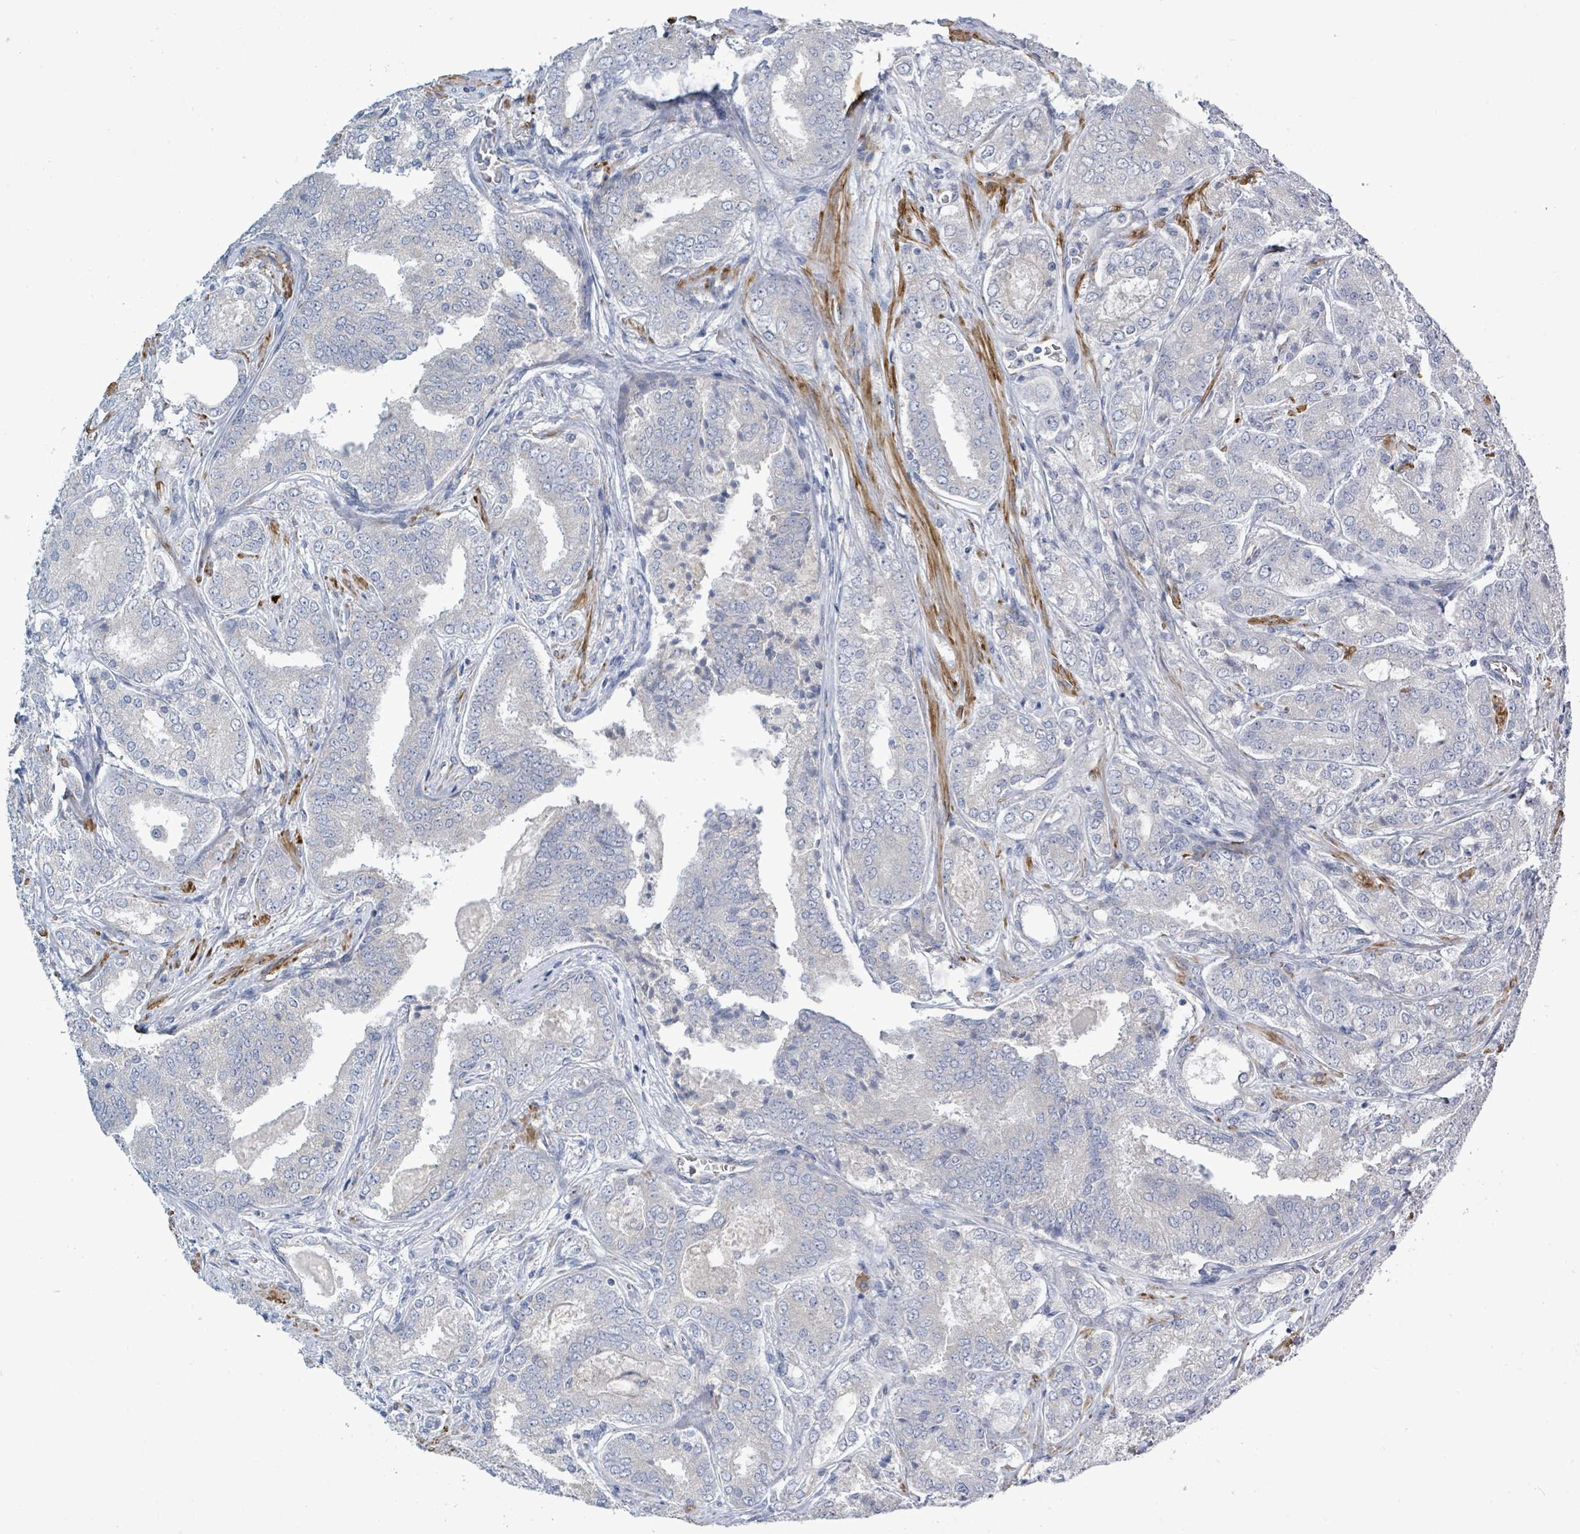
{"staining": {"intensity": "negative", "quantity": "none", "location": "none"}, "tissue": "prostate cancer", "cell_type": "Tumor cells", "image_type": "cancer", "snomed": [{"axis": "morphology", "description": "Adenocarcinoma, High grade"}, {"axis": "topography", "description": "Prostate"}], "caption": "DAB (3,3'-diaminobenzidine) immunohistochemical staining of human prostate cancer (adenocarcinoma (high-grade)) exhibits no significant staining in tumor cells.", "gene": "SIRPB1", "patient": {"sex": "male", "age": 63}}